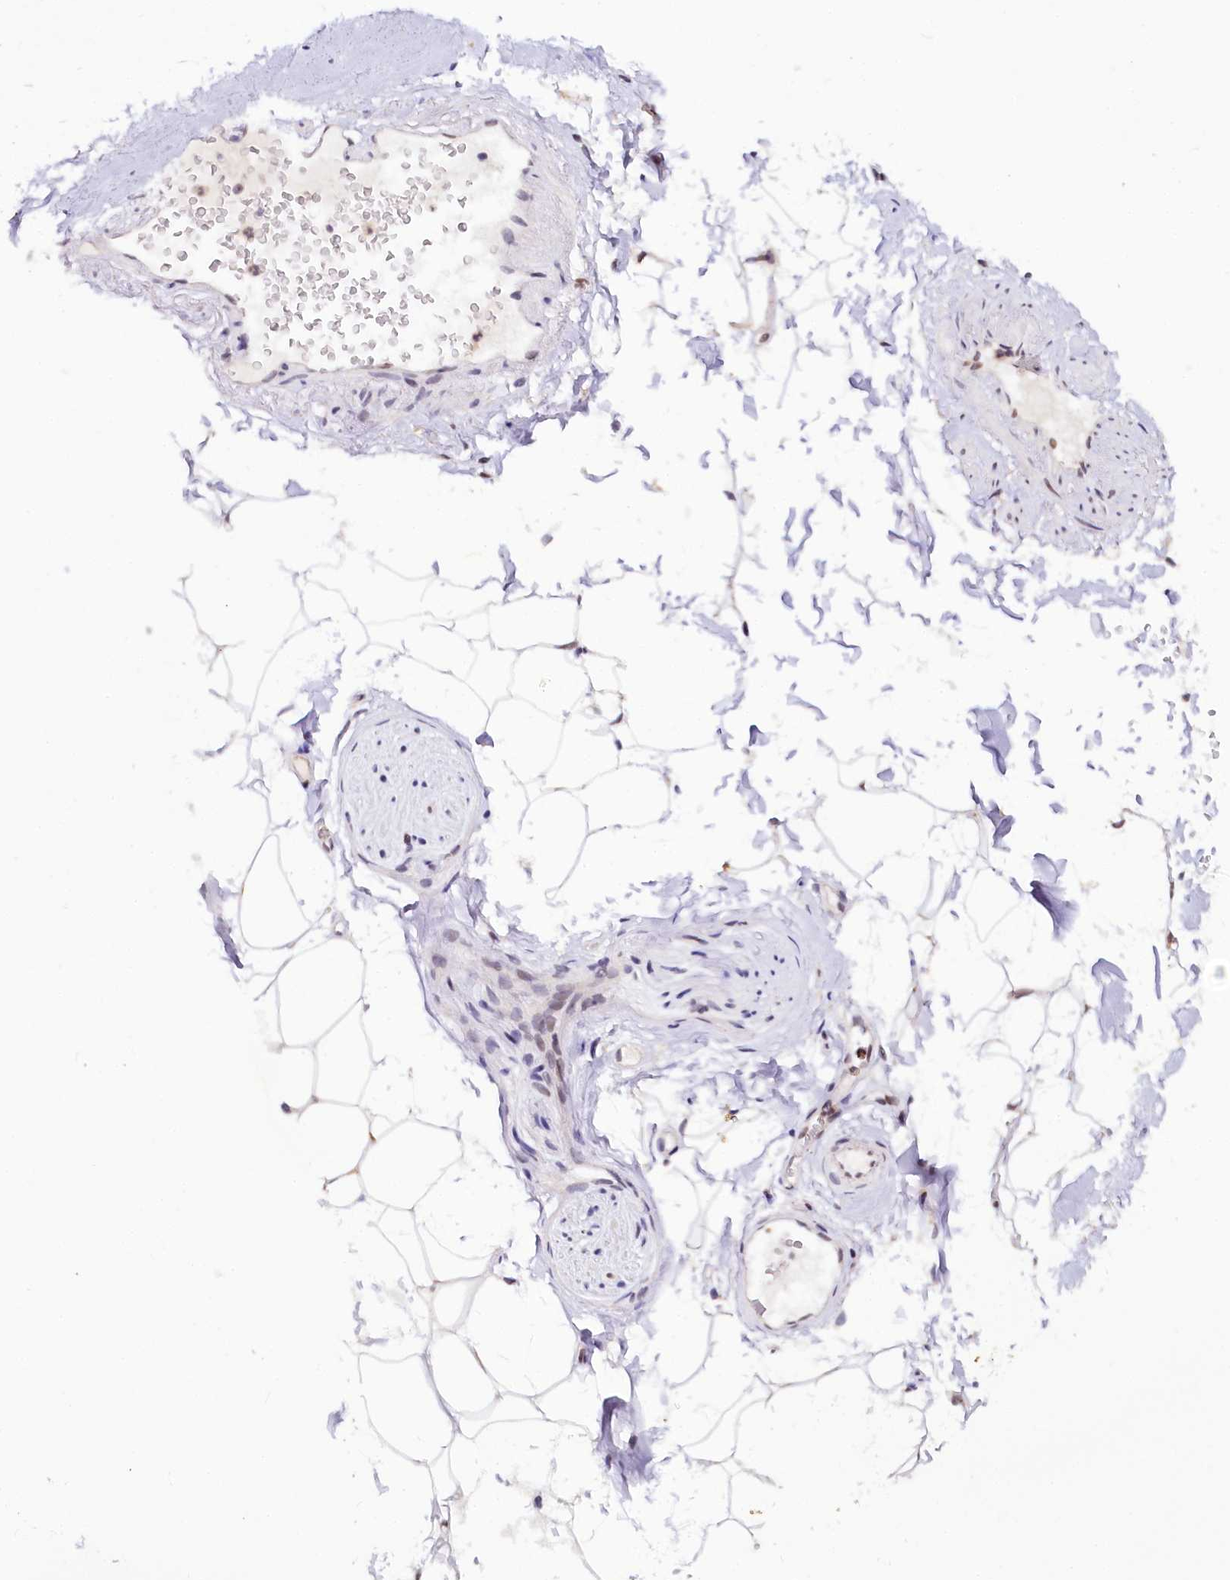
{"staining": {"intensity": "negative", "quantity": "none", "location": "none"}, "tissue": "adipose tissue", "cell_type": "Adipocytes", "image_type": "normal", "snomed": [{"axis": "morphology", "description": "Normal tissue, NOS"}, {"axis": "topography", "description": "Cartilage tissue"}, {"axis": "topography", "description": "Bronchus"}], "caption": "A photomicrograph of human adipose tissue is negative for staining in adipocytes. (Stains: DAB (3,3'-diaminobenzidine) immunohistochemistry (IHC) with hematoxylin counter stain, Microscopy: brightfield microscopy at high magnification).", "gene": "SCAF11", "patient": {"sex": "female", "age": 73}}